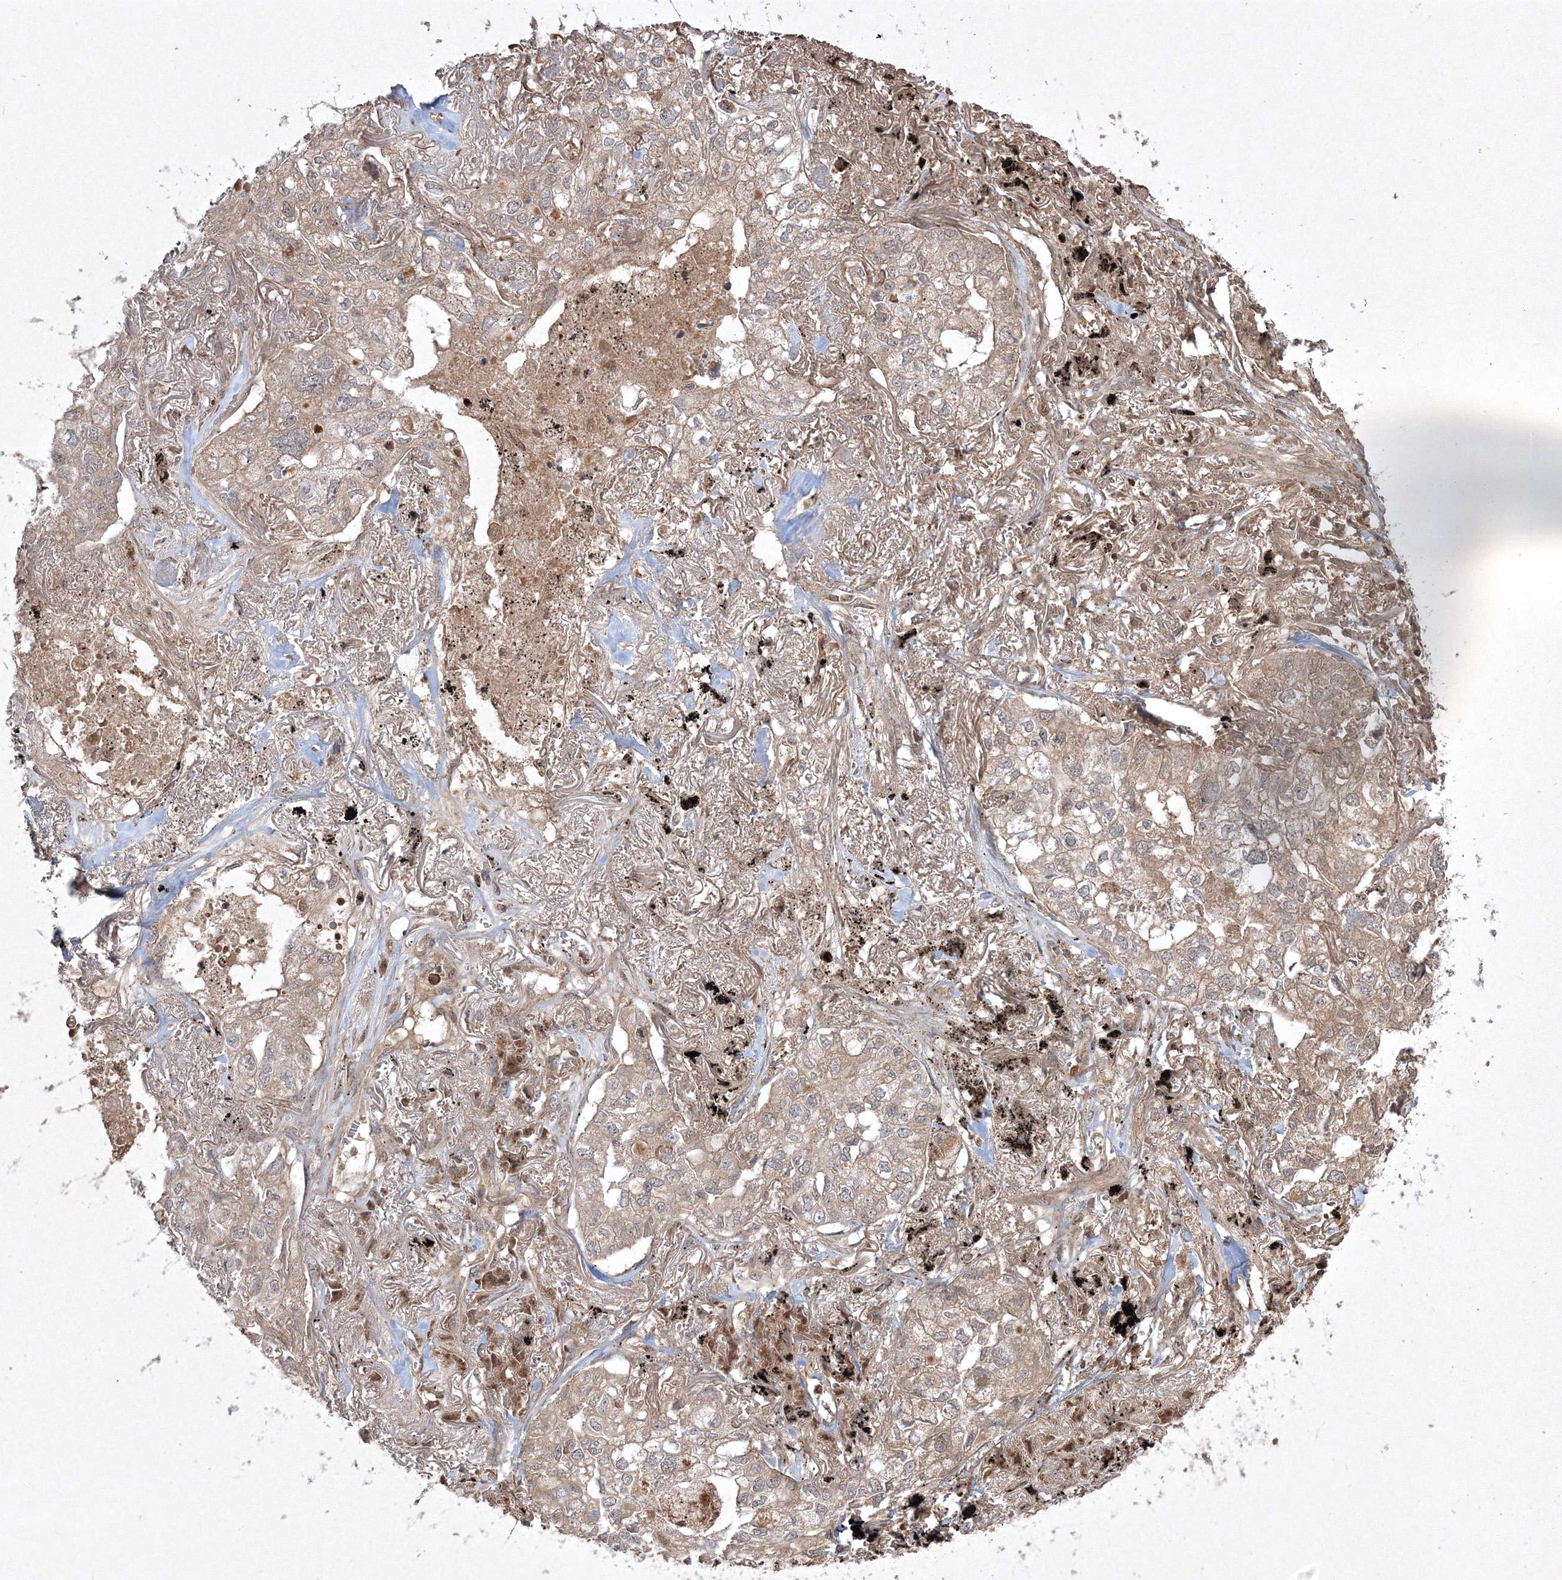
{"staining": {"intensity": "weak", "quantity": "25%-75%", "location": "cytoplasmic/membranous"}, "tissue": "lung cancer", "cell_type": "Tumor cells", "image_type": "cancer", "snomed": [{"axis": "morphology", "description": "Adenocarcinoma, NOS"}, {"axis": "topography", "description": "Lung"}], "caption": "DAB (3,3'-diaminobenzidine) immunohistochemical staining of human lung cancer (adenocarcinoma) reveals weak cytoplasmic/membranous protein staining in about 25%-75% of tumor cells. The staining was performed using DAB (3,3'-diaminobenzidine), with brown indicating positive protein expression. Nuclei are stained blue with hematoxylin.", "gene": "PLTP", "patient": {"sex": "male", "age": 65}}